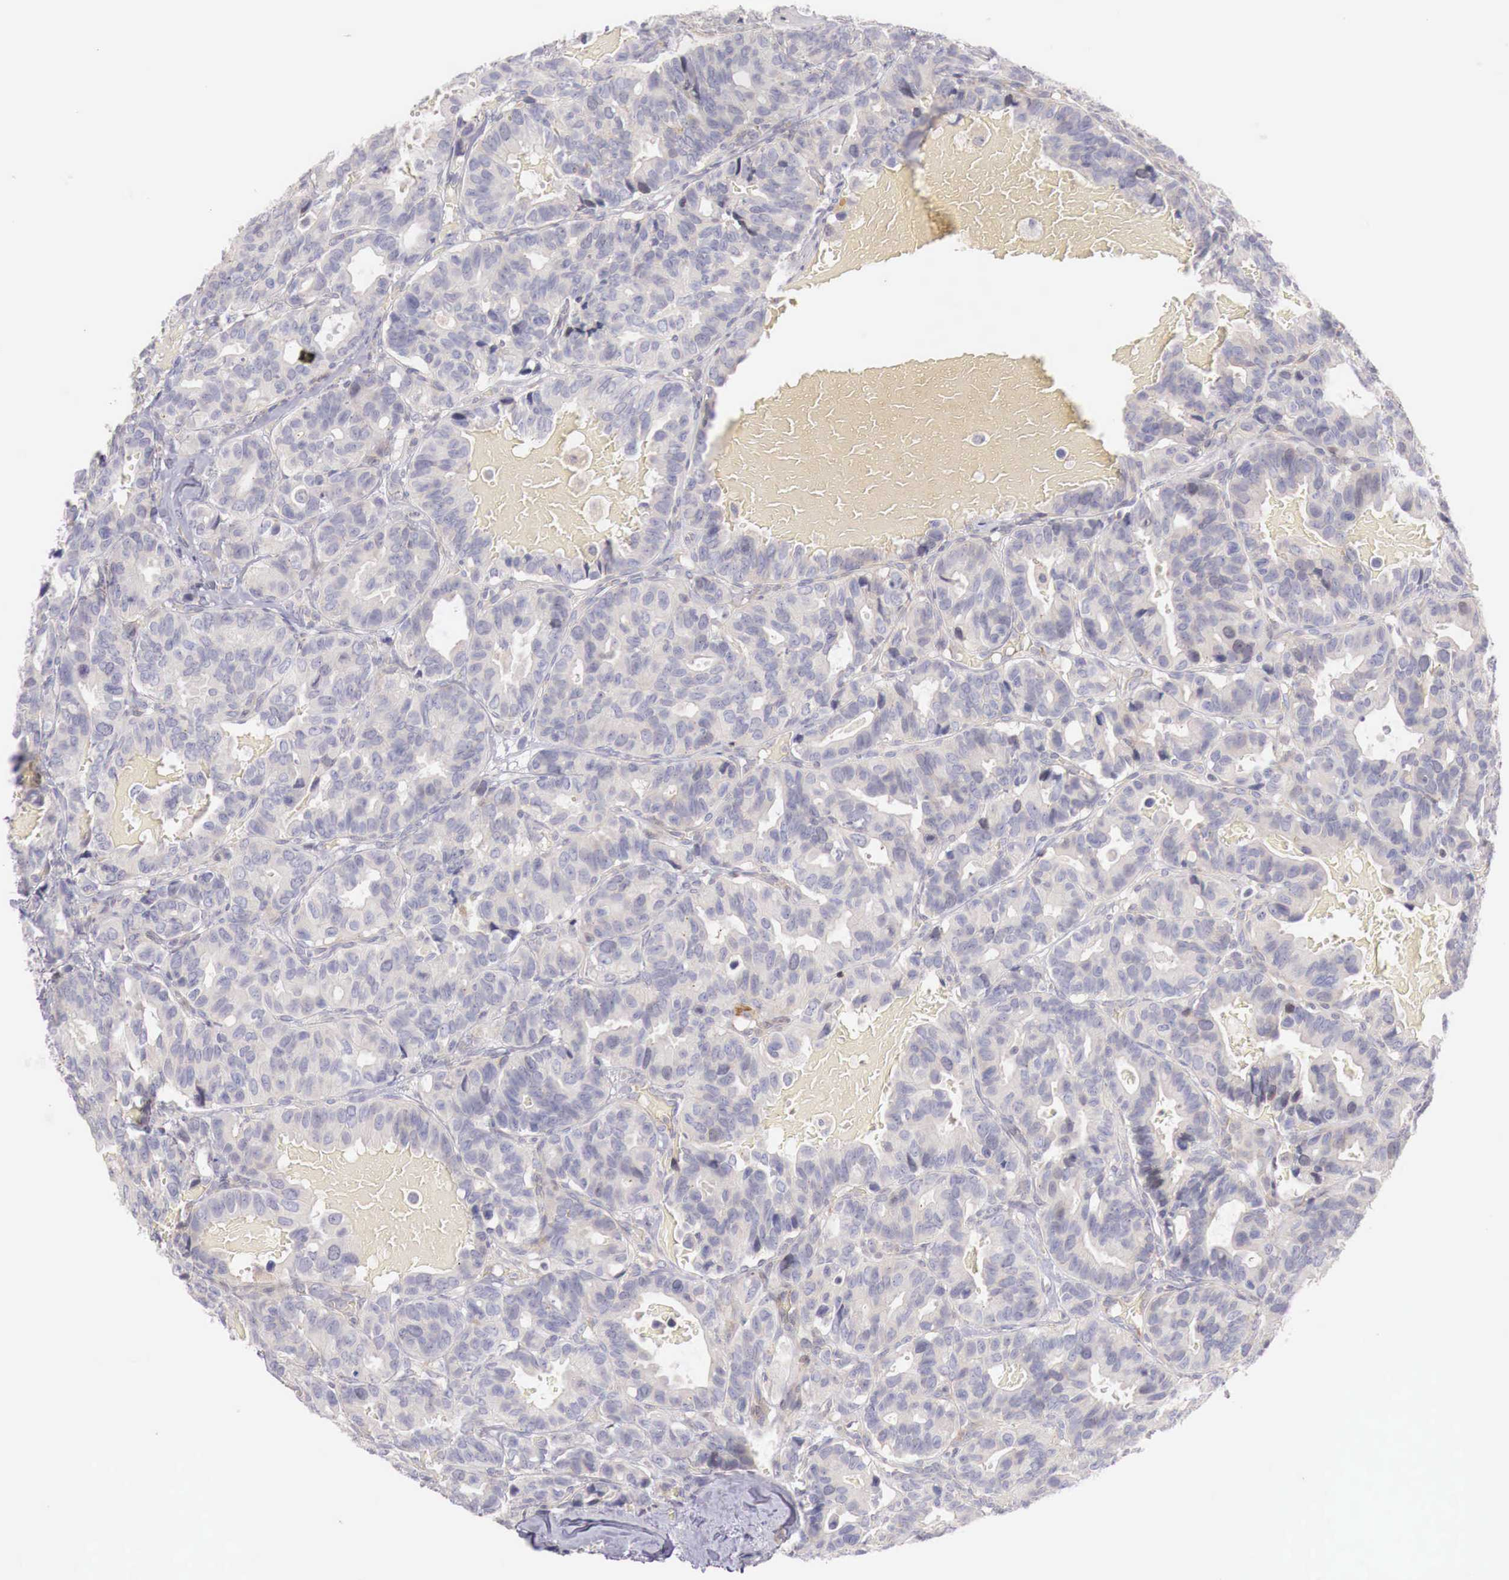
{"staining": {"intensity": "negative", "quantity": "none", "location": "none"}, "tissue": "breast cancer", "cell_type": "Tumor cells", "image_type": "cancer", "snomed": [{"axis": "morphology", "description": "Duct carcinoma"}, {"axis": "topography", "description": "Breast"}], "caption": "Immunohistochemical staining of human breast cancer (infiltrating ductal carcinoma) exhibits no significant expression in tumor cells.", "gene": "CLCN5", "patient": {"sex": "female", "age": 69}}